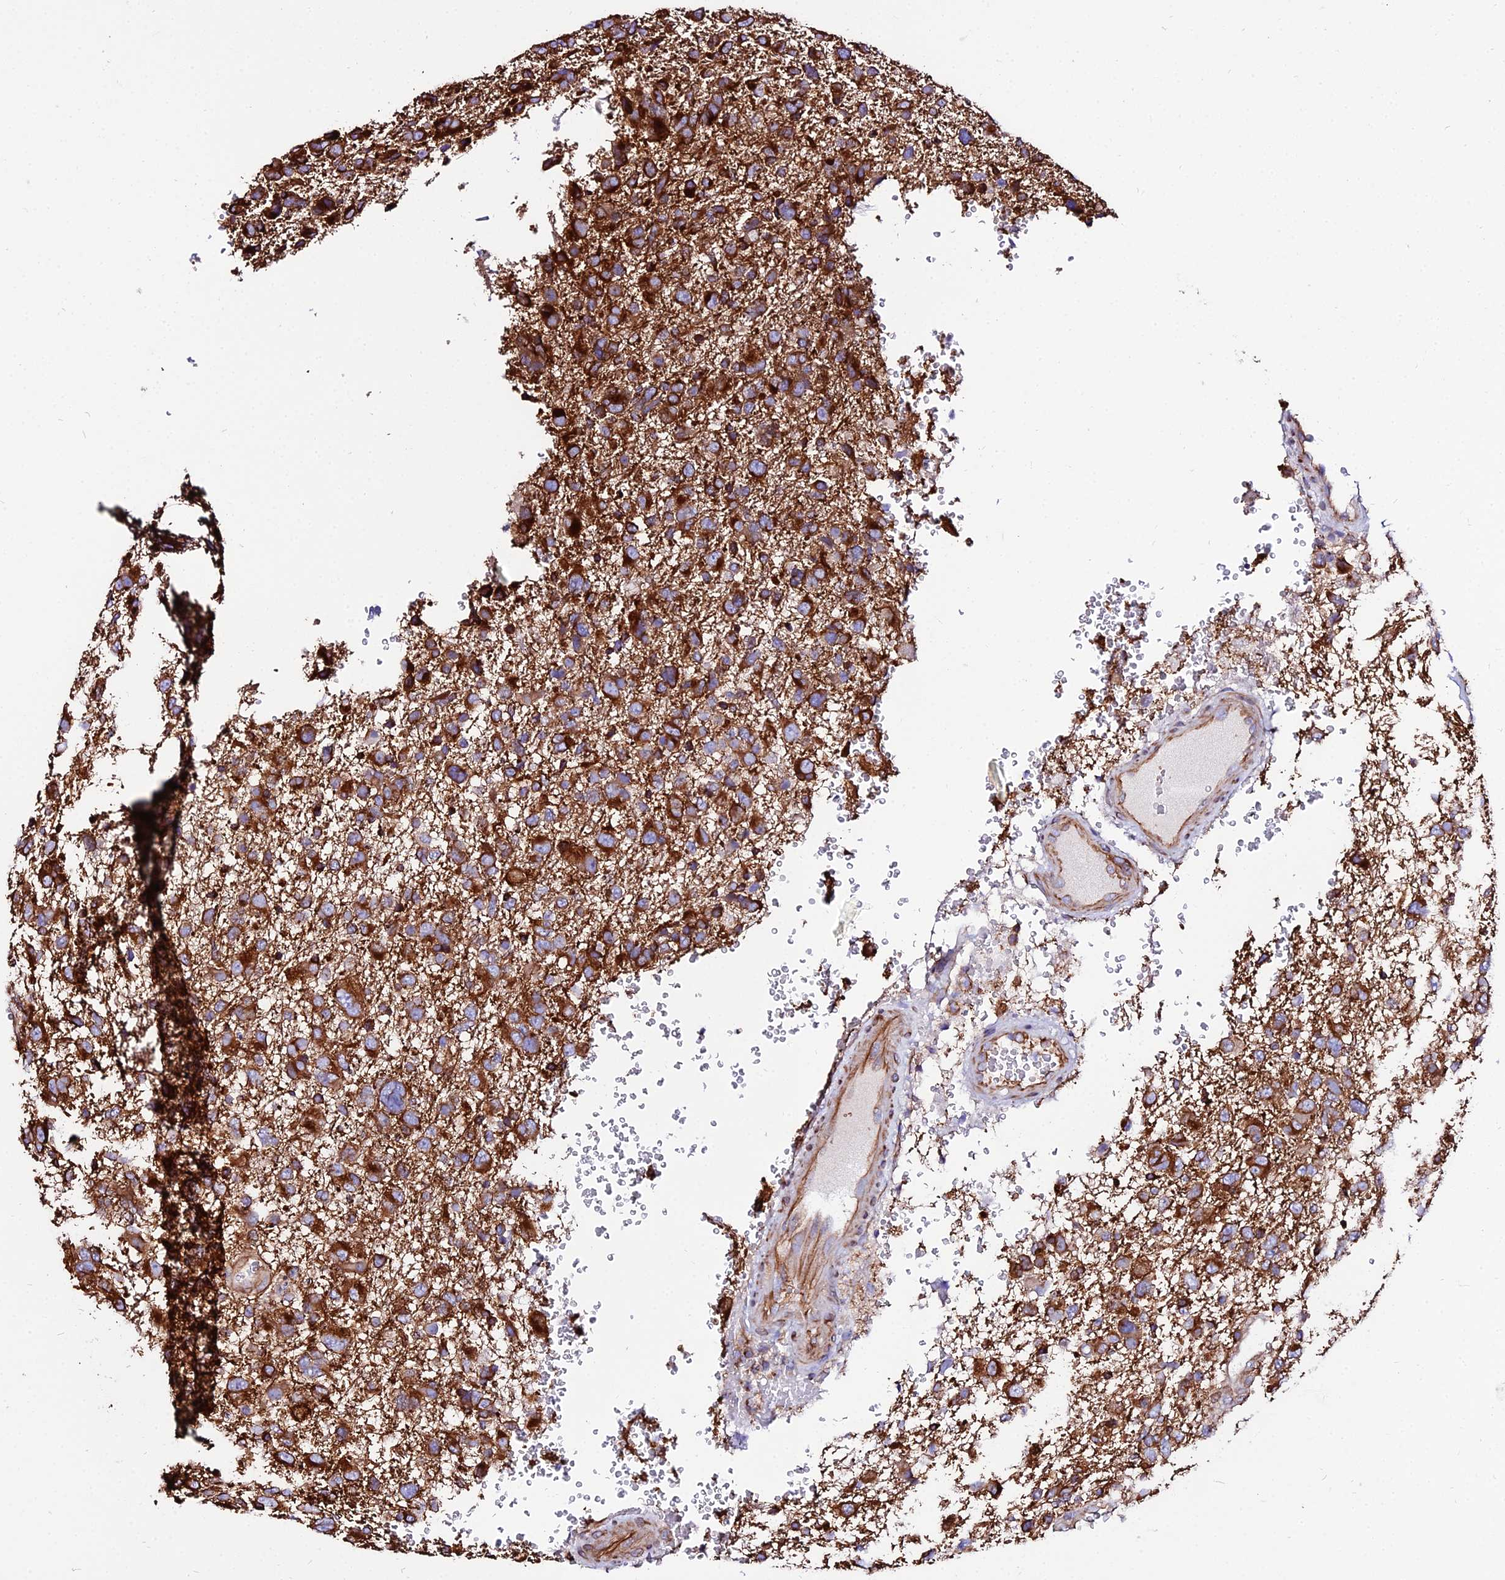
{"staining": {"intensity": "strong", "quantity": ">75%", "location": "cytoplasmic/membranous"}, "tissue": "glioma", "cell_type": "Tumor cells", "image_type": "cancer", "snomed": [{"axis": "morphology", "description": "Glioma, malignant, High grade"}, {"axis": "topography", "description": "Brain"}], "caption": "Malignant glioma (high-grade) was stained to show a protein in brown. There is high levels of strong cytoplasmic/membranous expression in about >75% of tumor cells. (Stains: DAB (3,3'-diaminobenzidine) in brown, nuclei in blue, Microscopy: brightfield microscopy at high magnification).", "gene": "TUBA3D", "patient": {"sex": "male", "age": 61}}